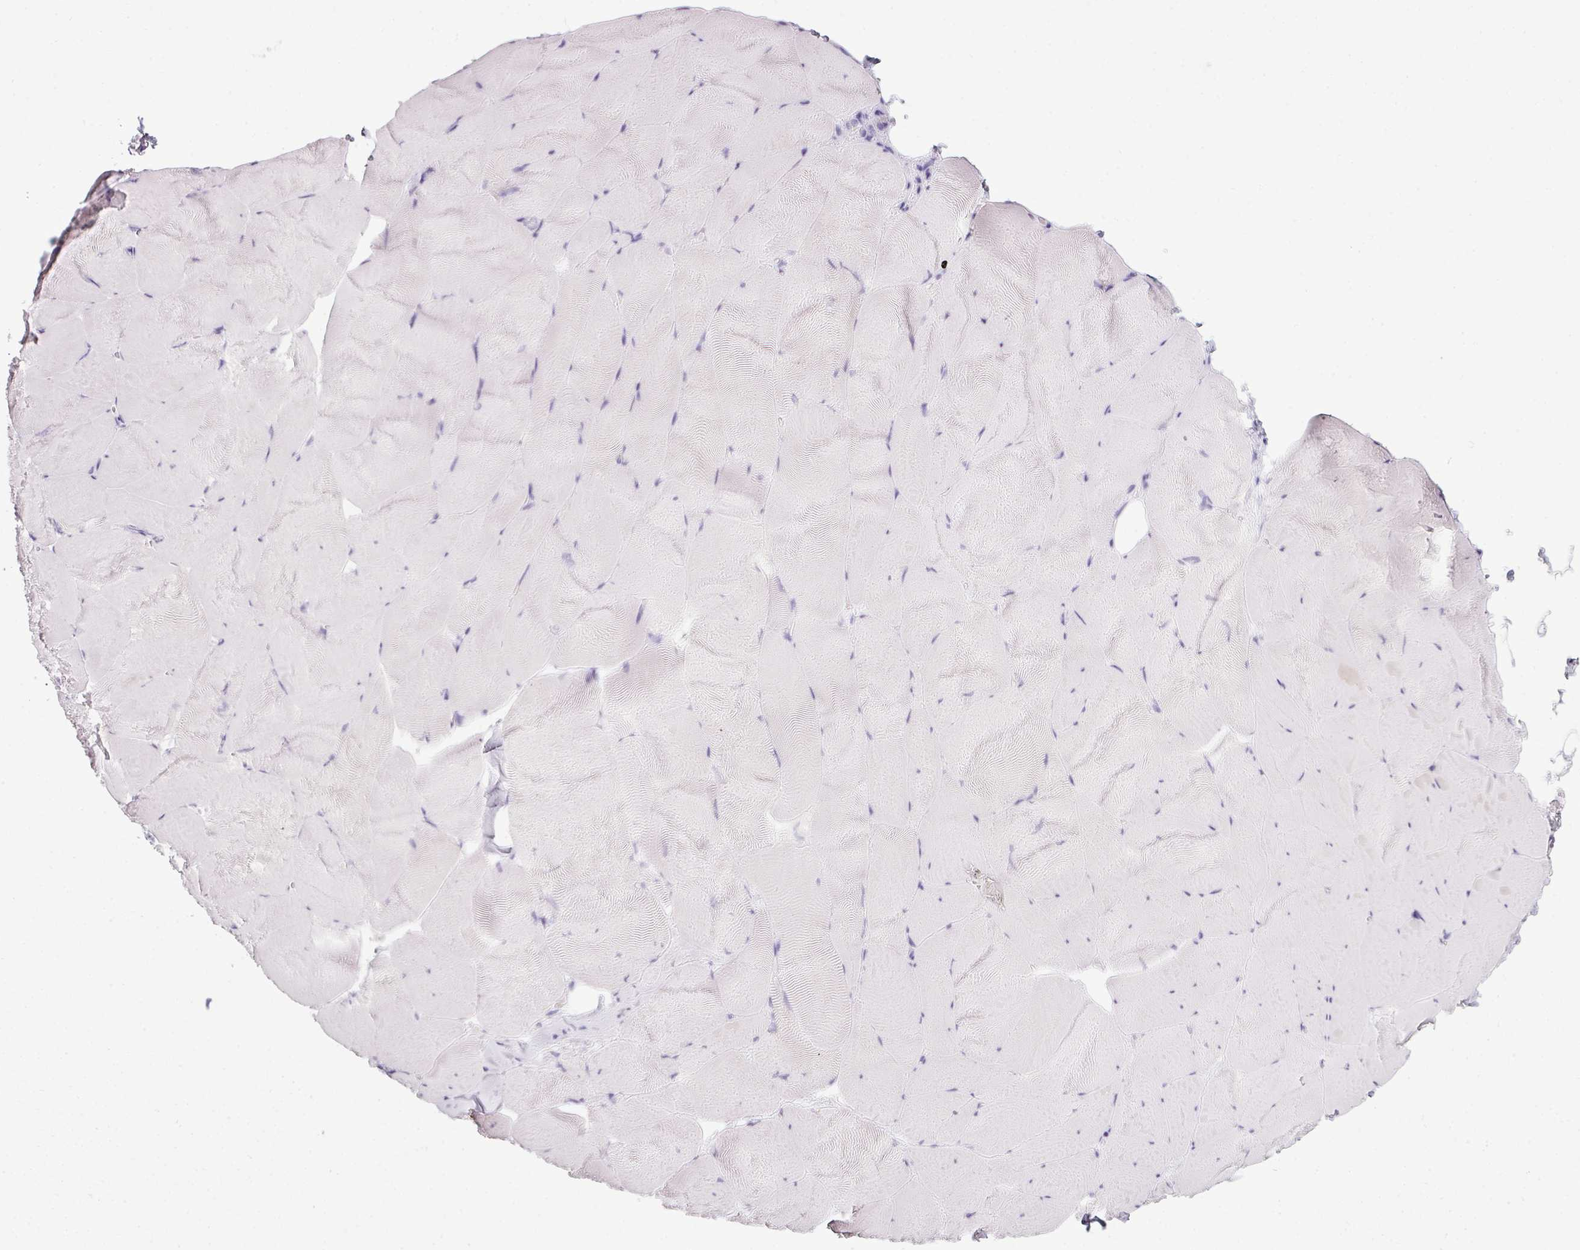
{"staining": {"intensity": "negative", "quantity": "none", "location": "none"}, "tissue": "skeletal muscle", "cell_type": "Myocytes", "image_type": "normal", "snomed": [{"axis": "morphology", "description": "Normal tissue, NOS"}, {"axis": "topography", "description": "Skeletal muscle"}], "caption": "Immunohistochemical staining of unremarkable skeletal muscle displays no significant staining in myocytes. The staining was performed using DAB to visualize the protein expression in brown, while the nuclei were stained in blue with hematoxylin (Magnification: 20x).", "gene": "SCT", "patient": {"sex": "female", "age": 64}}